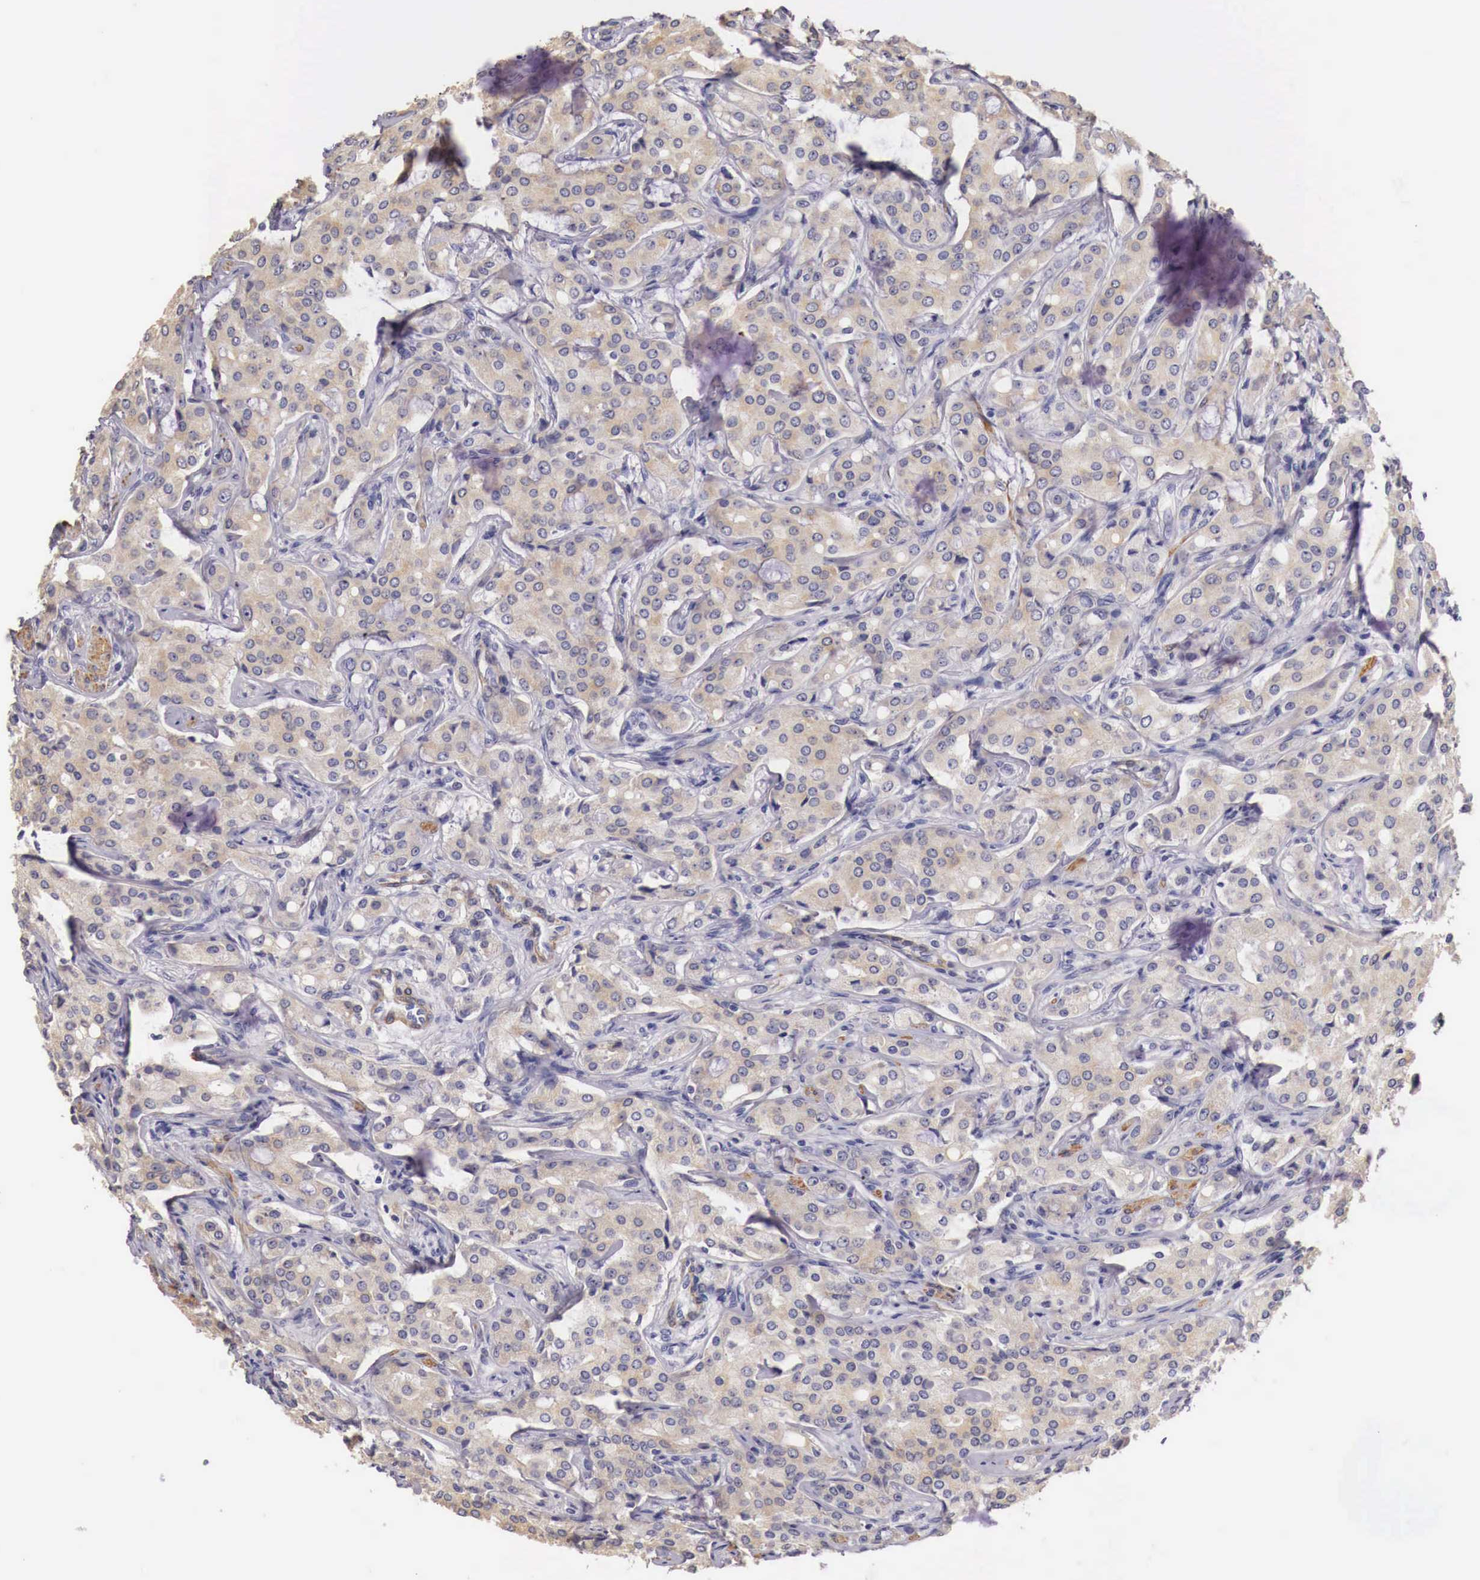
{"staining": {"intensity": "weak", "quantity": "25%-75%", "location": "cytoplasmic/membranous"}, "tissue": "prostate cancer", "cell_type": "Tumor cells", "image_type": "cancer", "snomed": [{"axis": "morphology", "description": "Adenocarcinoma, Medium grade"}, {"axis": "topography", "description": "Prostate"}], "caption": "The immunohistochemical stain labels weak cytoplasmic/membranous positivity in tumor cells of prostate medium-grade adenocarcinoma tissue.", "gene": "ENOX2", "patient": {"sex": "male", "age": 72}}